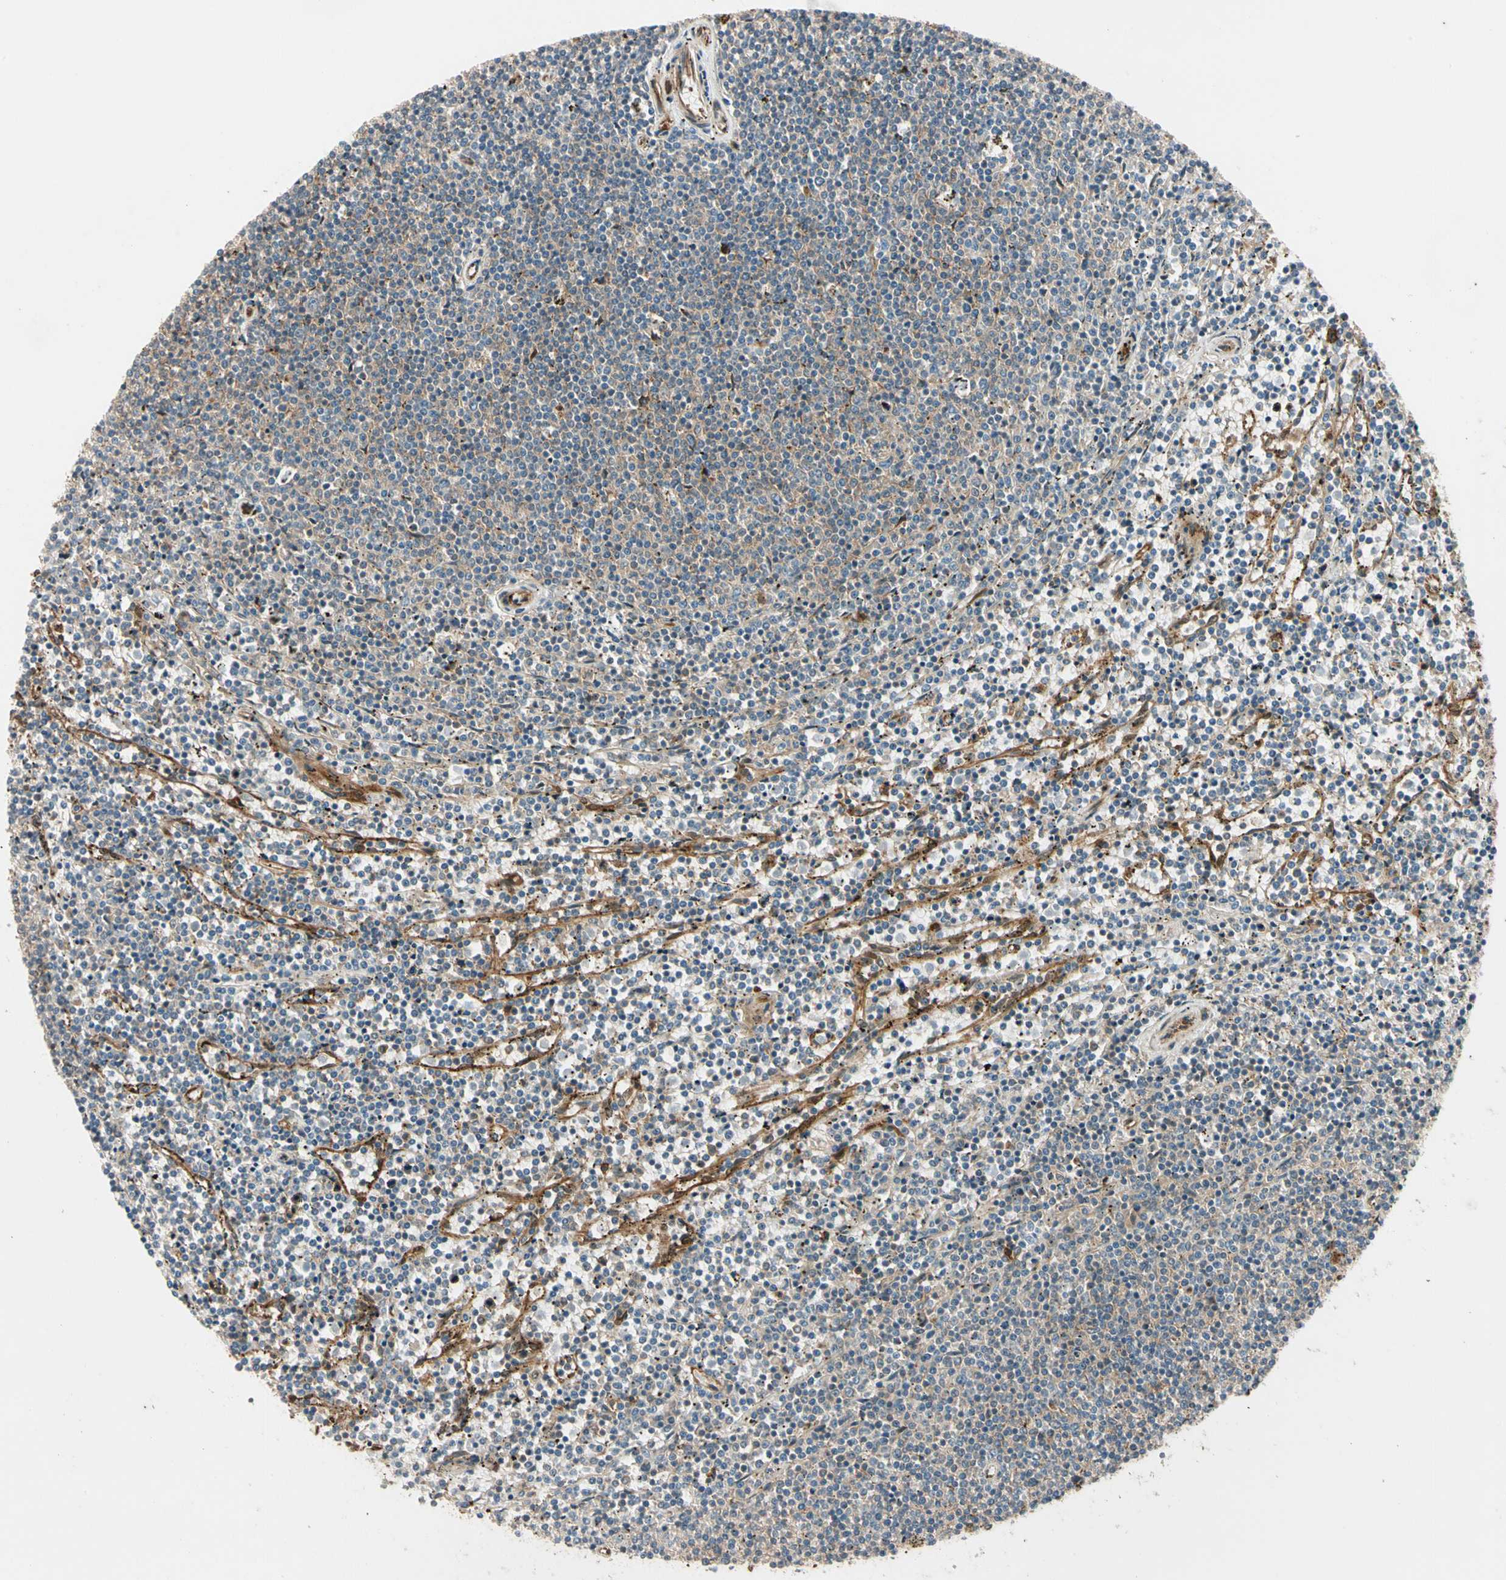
{"staining": {"intensity": "weak", "quantity": "25%-75%", "location": "cytoplasmic/membranous"}, "tissue": "lymphoma", "cell_type": "Tumor cells", "image_type": "cancer", "snomed": [{"axis": "morphology", "description": "Malignant lymphoma, non-Hodgkin's type, Low grade"}, {"axis": "topography", "description": "Spleen"}], "caption": "Immunohistochemistry (DAB) staining of low-grade malignant lymphoma, non-Hodgkin's type shows weak cytoplasmic/membranous protein staining in about 25%-75% of tumor cells.", "gene": "ROCK2", "patient": {"sex": "female", "age": 50}}